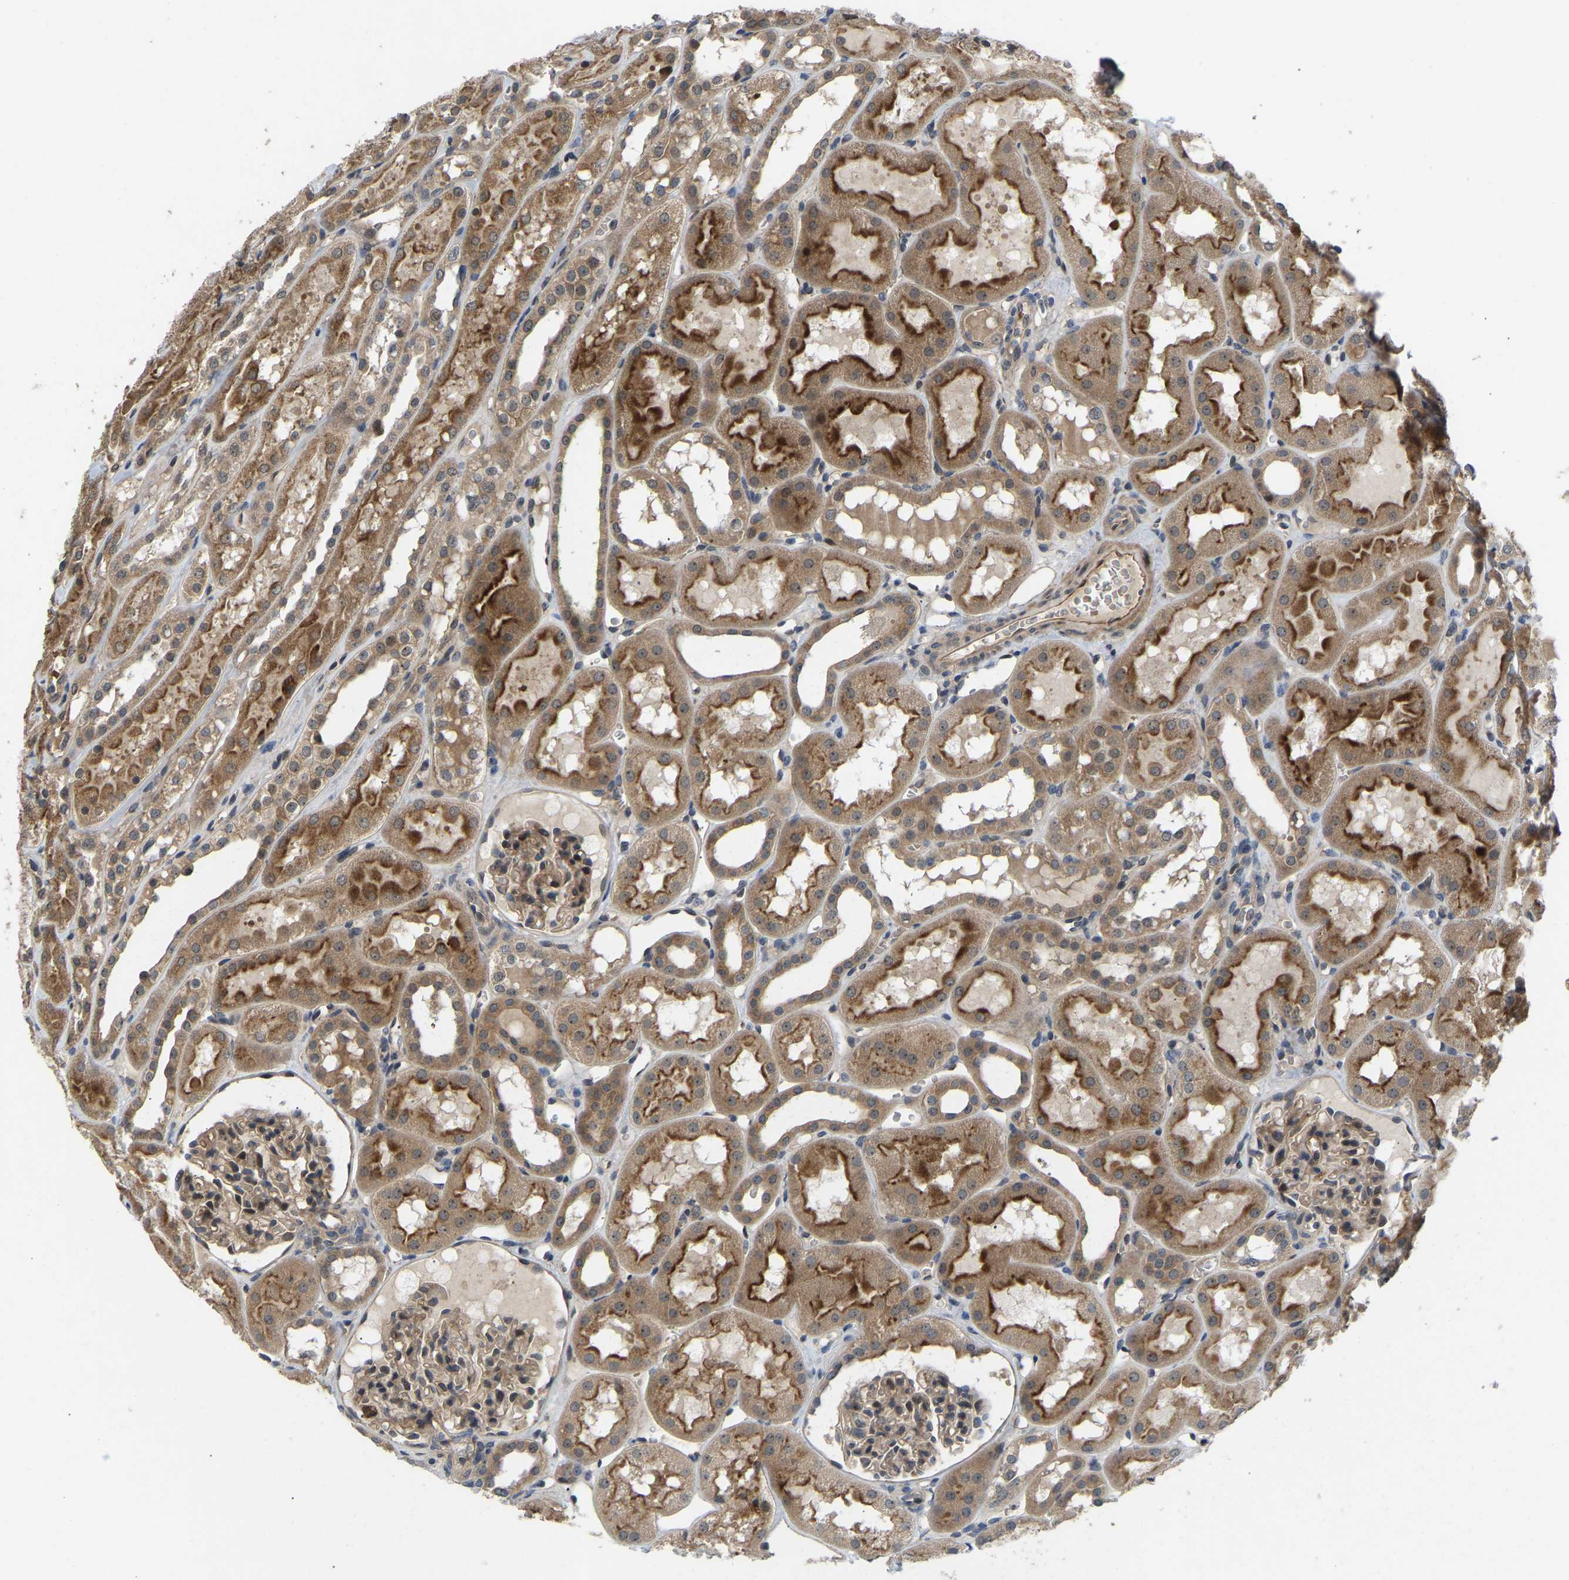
{"staining": {"intensity": "weak", "quantity": ">75%", "location": "cytoplasmic/membranous"}, "tissue": "kidney", "cell_type": "Cells in glomeruli", "image_type": "normal", "snomed": [{"axis": "morphology", "description": "Normal tissue, NOS"}, {"axis": "topography", "description": "Kidney"}, {"axis": "topography", "description": "Urinary bladder"}], "caption": "DAB immunohistochemical staining of benign human kidney demonstrates weak cytoplasmic/membranous protein positivity in about >75% of cells in glomeruli. The protein is stained brown, and the nuclei are stained in blue (DAB (3,3'-diaminobenzidine) IHC with brightfield microscopy, high magnification).", "gene": "LIMK2", "patient": {"sex": "male", "age": 16}}